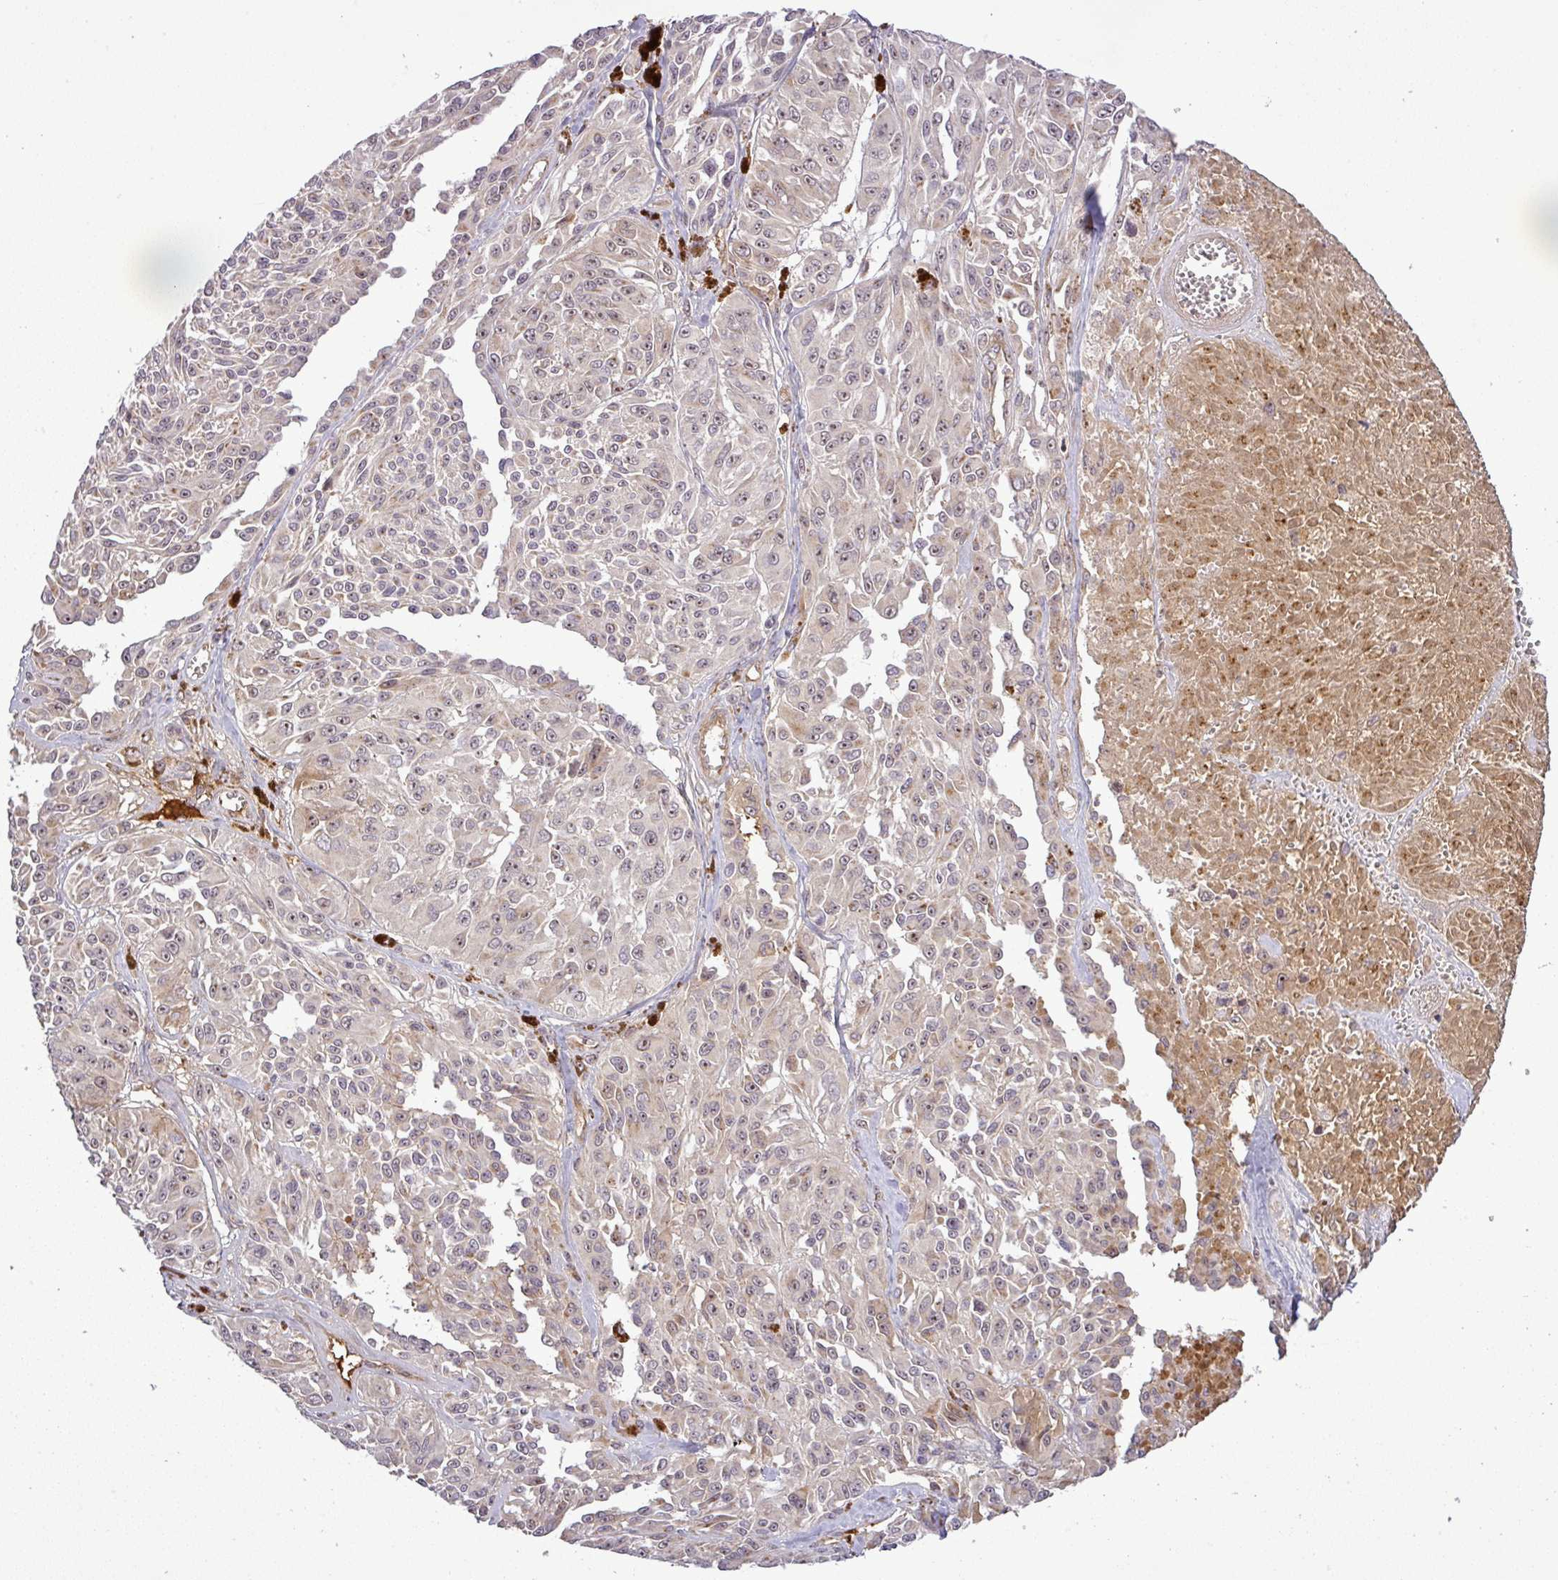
{"staining": {"intensity": "weak", "quantity": "25%-75%", "location": "nuclear"}, "tissue": "melanoma", "cell_type": "Tumor cells", "image_type": "cancer", "snomed": [{"axis": "morphology", "description": "Malignant melanoma, NOS"}, {"axis": "topography", "description": "Skin"}], "caption": "Immunohistochemical staining of malignant melanoma shows low levels of weak nuclear positivity in approximately 25%-75% of tumor cells.", "gene": "PCDH1", "patient": {"sex": "male", "age": 94}}